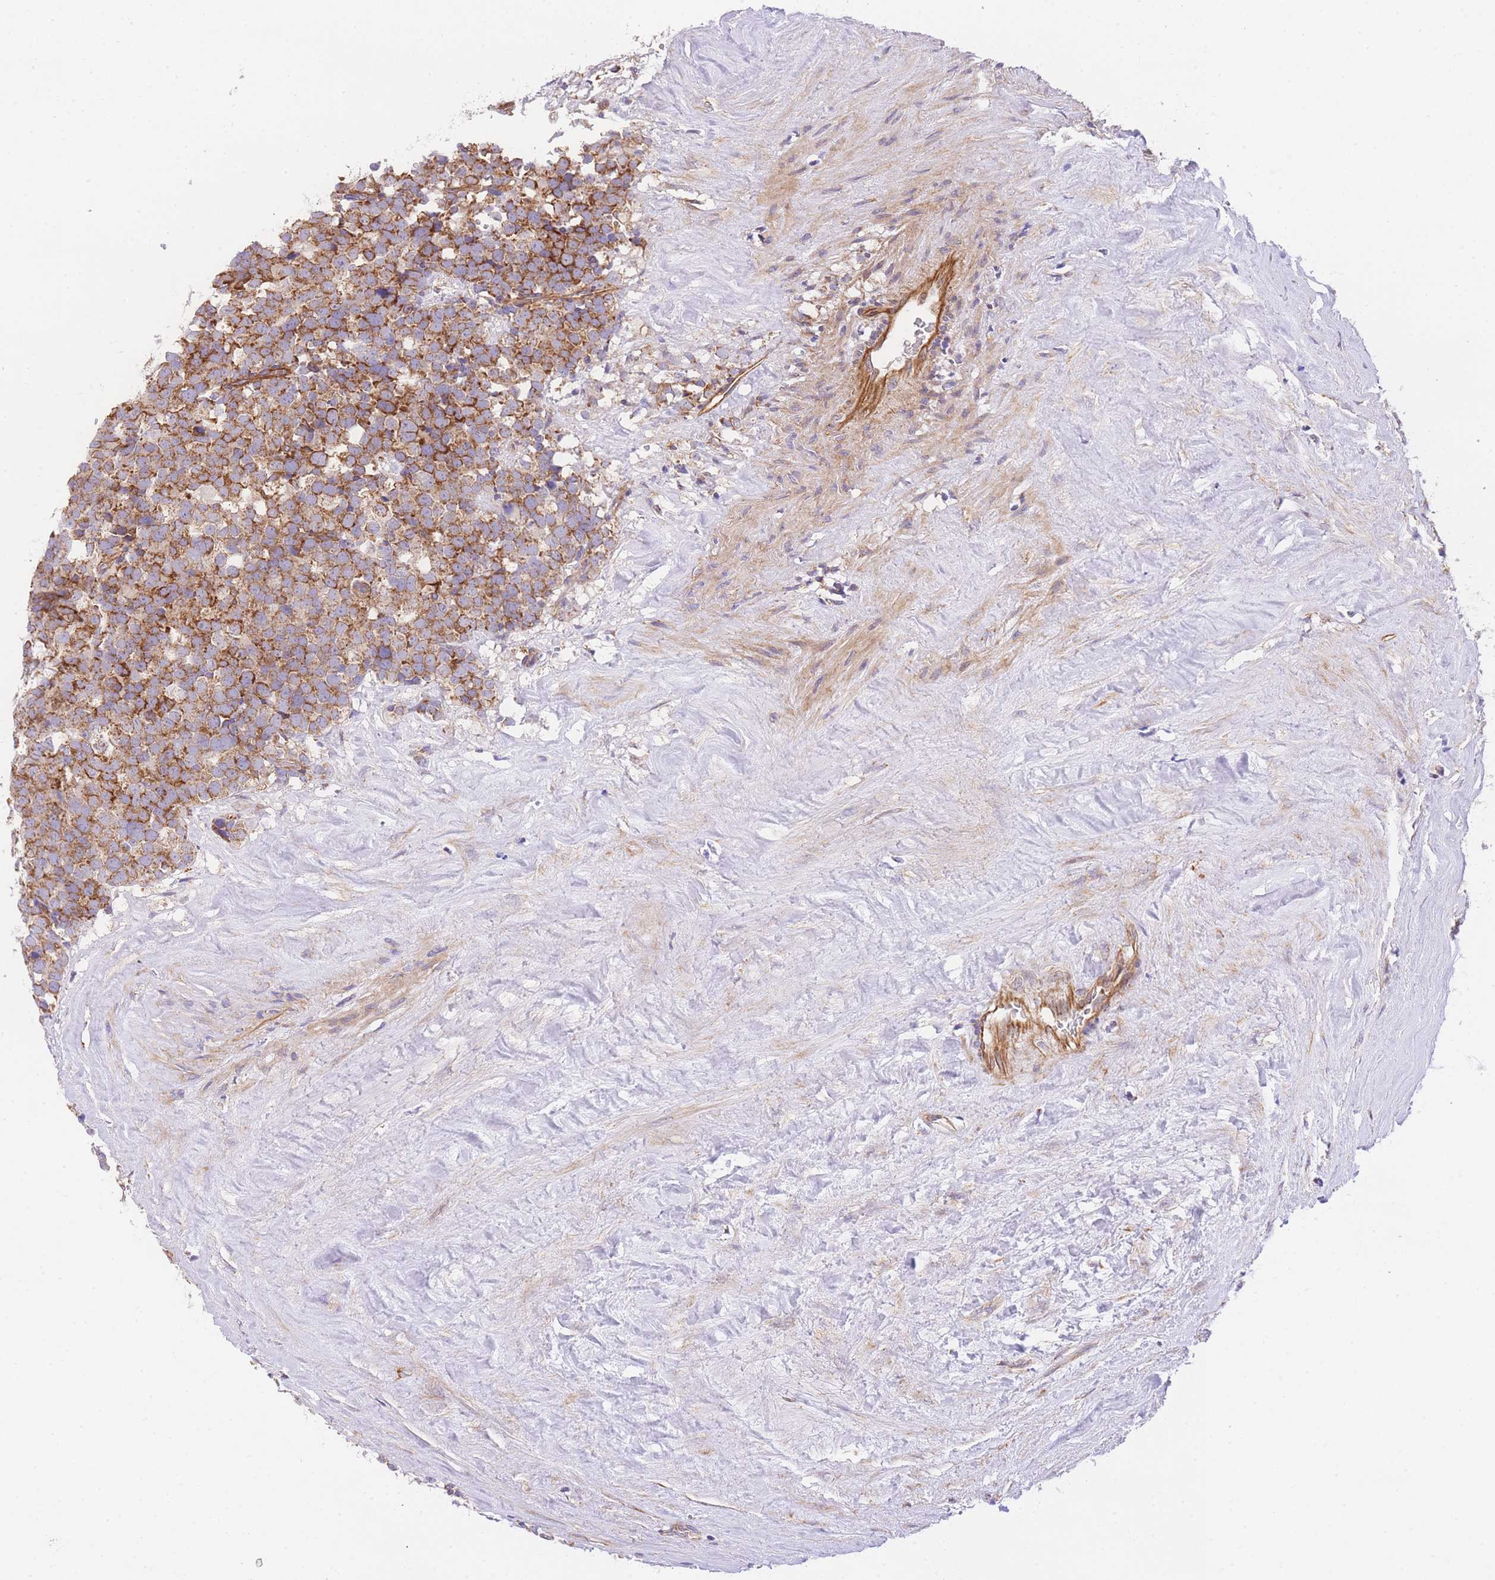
{"staining": {"intensity": "moderate", "quantity": ">75%", "location": "cytoplasmic/membranous"}, "tissue": "testis cancer", "cell_type": "Tumor cells", "image_type": "cancer", "snomed": [{"axis": "morphology", "description": "Seminoma, NOS"}, {"axis": "topography", "description": "Testis"}], "caption": "Moderate cytoplasmic/membranous protein staining is present in approximately >75% of tumor cells in testis cancer. (Brightfield microscopy of DAB IHC at high magnification).", "gene": "MTRES1", "patient": {"sex": "male", "age": 71}}